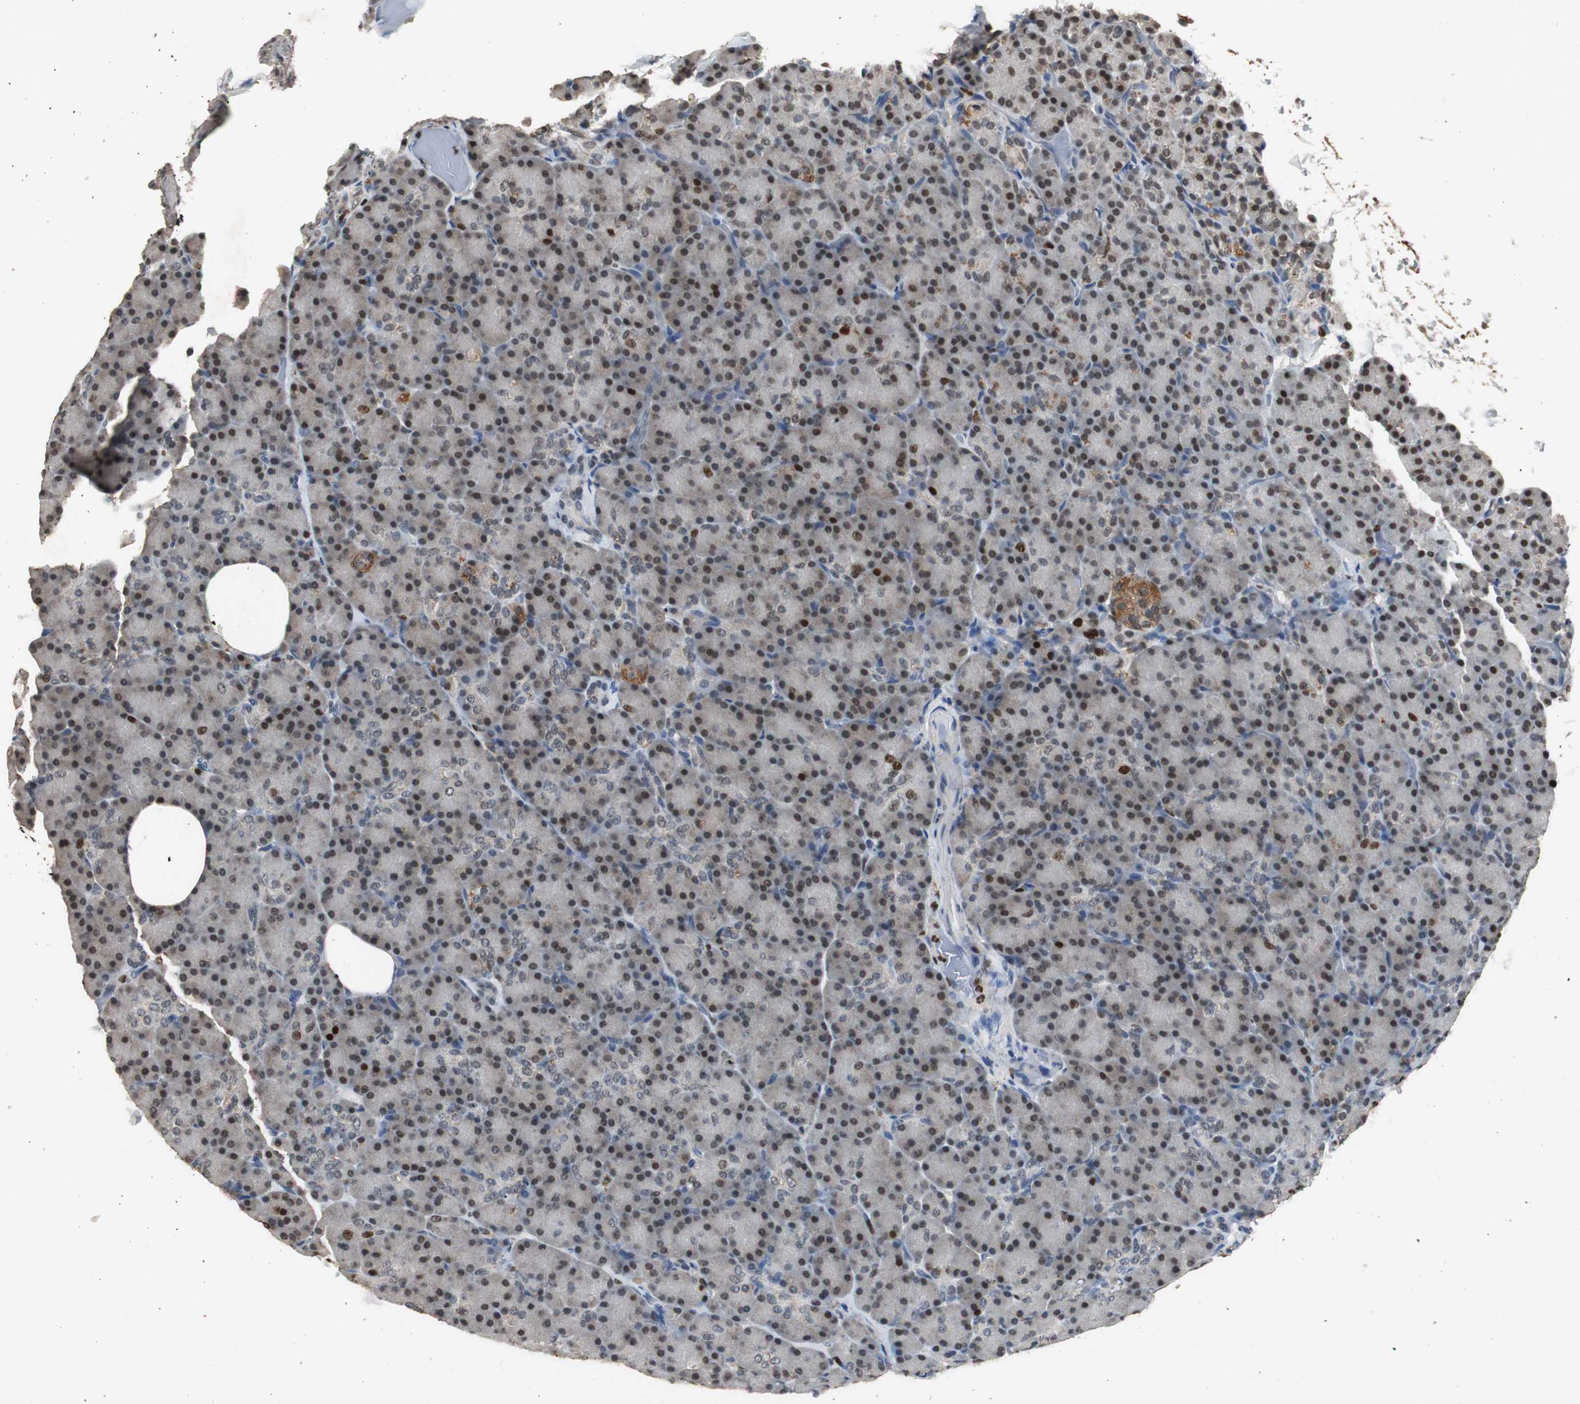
{"staining": {"intensity": "moderate", "quantity": ">75%", "location": "nuclear"}, "tissue": "pancreas", "cell_type": "Exocrine glandular cells", "image_type": "normal", "snomed": [{"axis": "morphology", "description": "Normal tissue, NOS"}, {"axis": "topography", "description": "Pancreas"}], "caption": "Moderate nuclear expression is present in approximately >75% of exocrine glandular cells in normal pancreas.", "gene": "FEN1", "patient": {"sex": "female", "age": 43}}